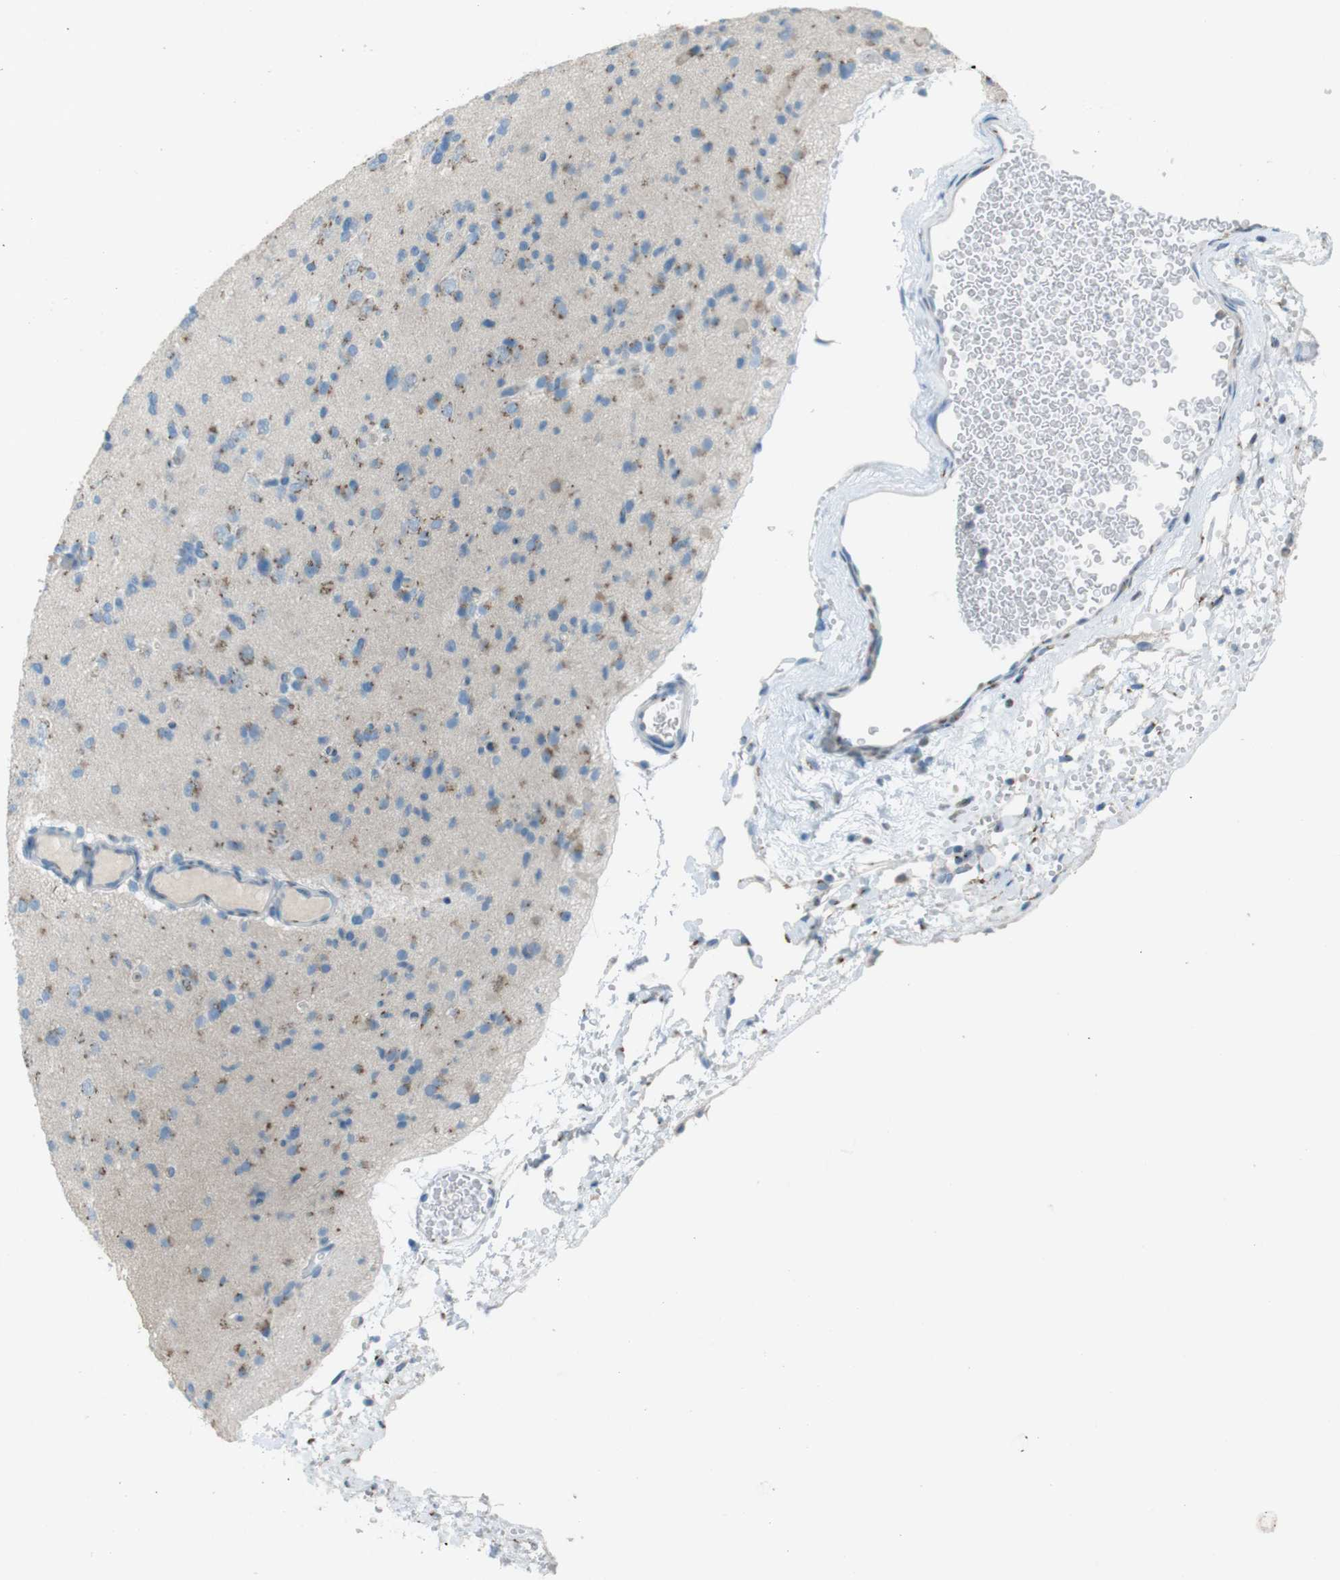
{"staining": {"intensity": "moderate", "quantity": "25%-75%", "location": "cytoplasmic/membranous"}, "tissue": "glioma", "cell_type": "Tumor cells", "image_type": "cancer", "snomed": [{"axis": "morphology", "description": "Glioma, malignant, Low grade"}, {"axis": "topography", "description": "Brain"}], "caption": "Low-grade glioma (malignant) was stained to show a protein in brown. There is medium levels of moderate cytoplasmic/membranous staining in about 25%-75% of tumor cells.", "gene": "TXNDC15", "patient": {"sex": "female", "age": 22}}